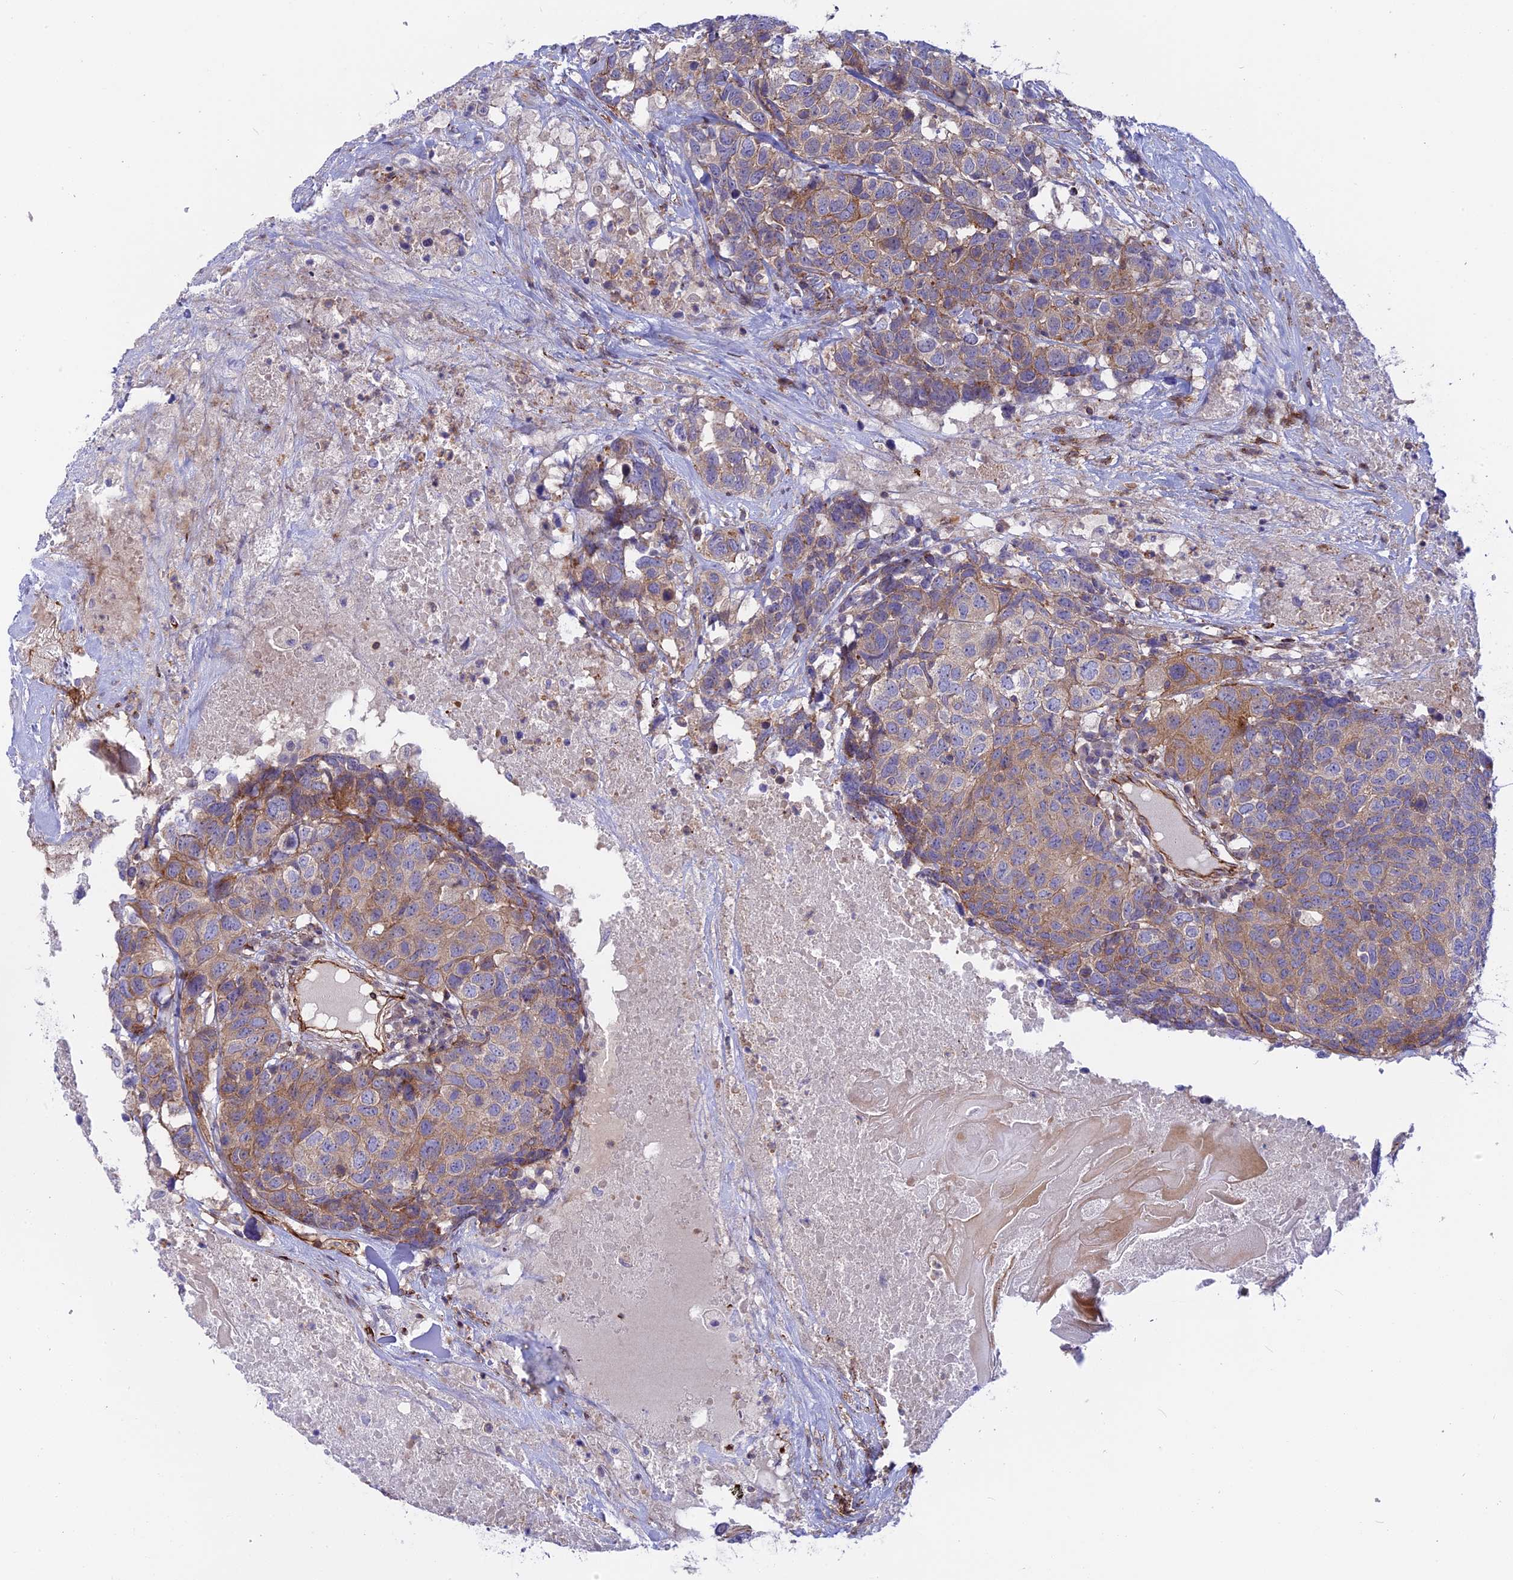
{"staining": {"intensity": "moderate", "quantity": "25%-75%", "location": "cytoplasmic/membranous"}, "tissue": "head and neck cancer", "cell_type": "Tumor cells", "image_type": "cancer", "snomed": [{"axis": "morphology", "description": "Squamous cell carcinoma, NOS"}, {"axis": "topography", "description": "Head-Neck"}], "caption": "Immunohistochemistry (IHC) (DAB (3,3'-diaminobenzidine)) staining of human head and neck cancer (squamous cell carcinoma) displays moderate cytoplasmic/membranous protein staining in about 25%-75% of tumor cells.", "gene": "CNBD2", "patient": {"sex": "male", "age": 66}}